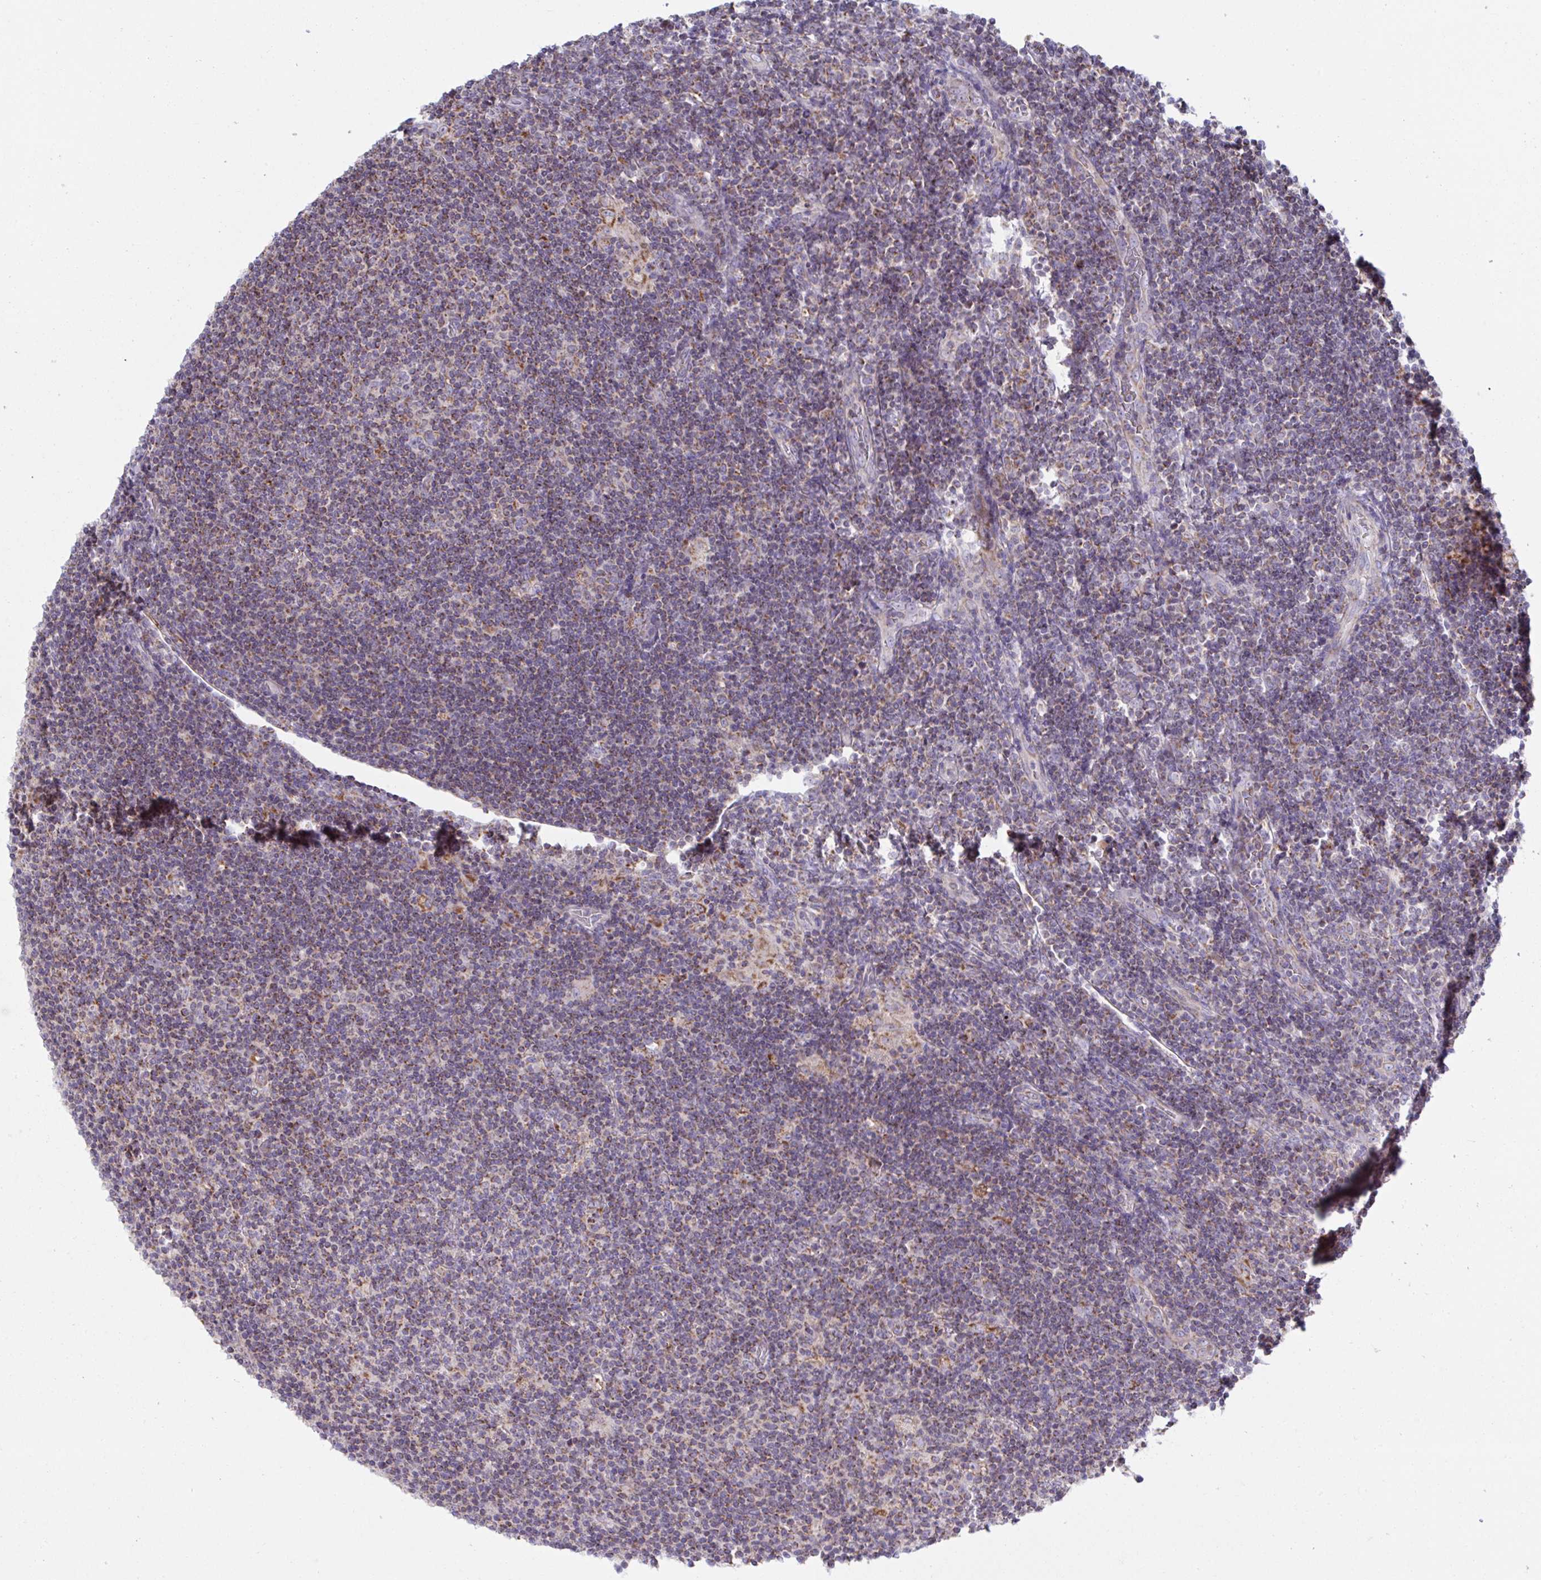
{"staining": {"intensity": "moderate", "quantity": "<25%", "location": "cytoplasmic/membranous"}, "tissue": "lymphoma", "cell_type": "Tumor cells", "image_type": "cancer", "snomed": [{"axis": "morphology", "description": "Hodgkin's disease, NOS"}, {"axis": "topography", "description": "Lymph node"}], "caption": "Immunohistochemistry photomicrograph of lymphoma stained for a protein (brown), which displays low levels of moderate cytoplasmic/membranous staining in approximately <25% of tumor cells.", "gene": "NDUFA7", "patient": {"sex": "male", "age": 40}}